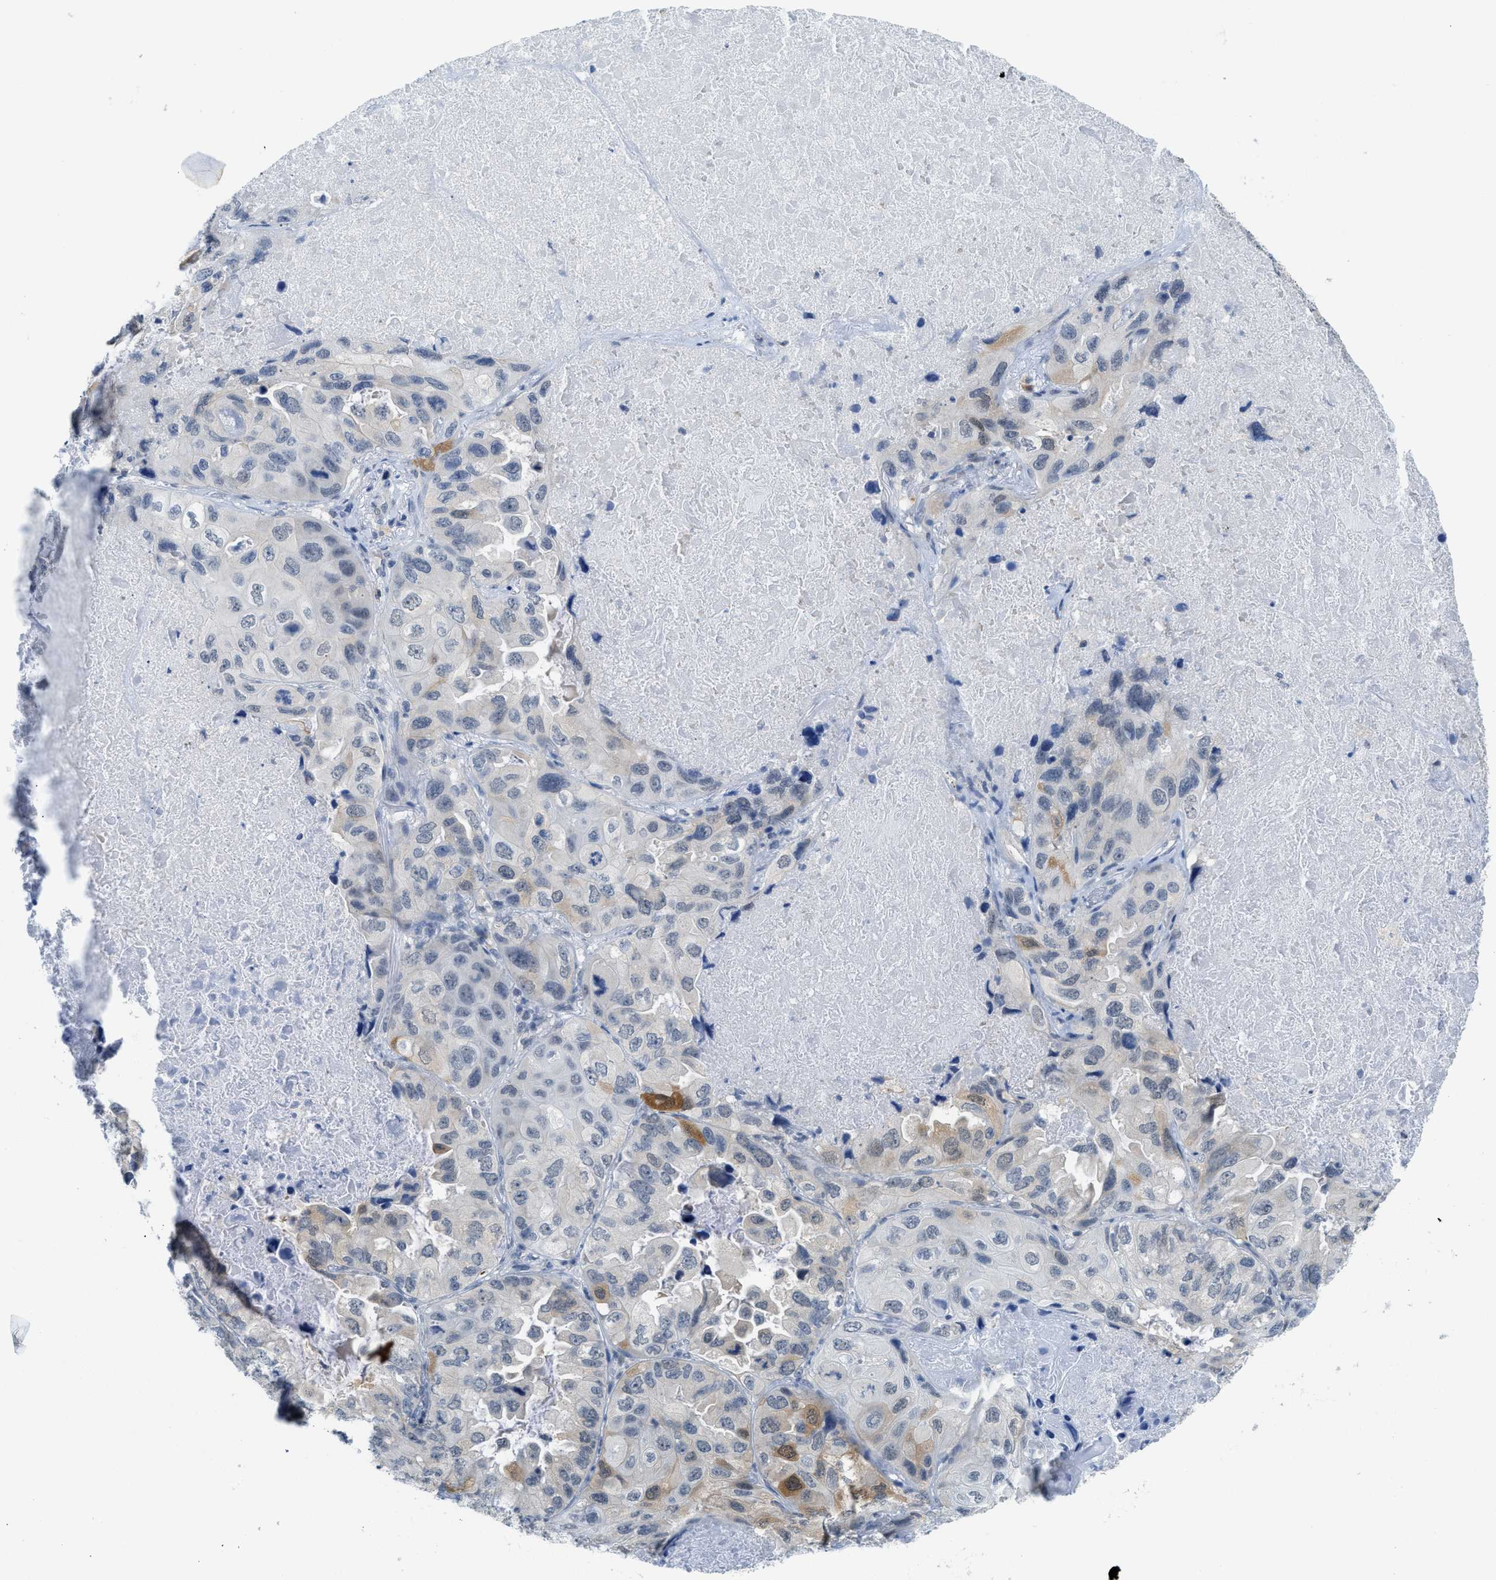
{"staining": {"intensity": "strong", "quantity": "<25%", "location": "cytoplasmic/membranous"}, "tissue": "lung cancer", "cell_type": "Tumor cells", "image_type": "cancer", "snomed": [{"axis": "morphology", "description": "Squamous cell carcinoma, NOS"}, {"axis": "topography", "description": "Lung"}], "caption": "Protein expression analysis of squamous cell carcinoma (lung) displays strong cytoplasmic/membranous staining in about <25% of tumor cells.", "gene": "PSAT1", "patient": {"sex": "female", "age": 73}}